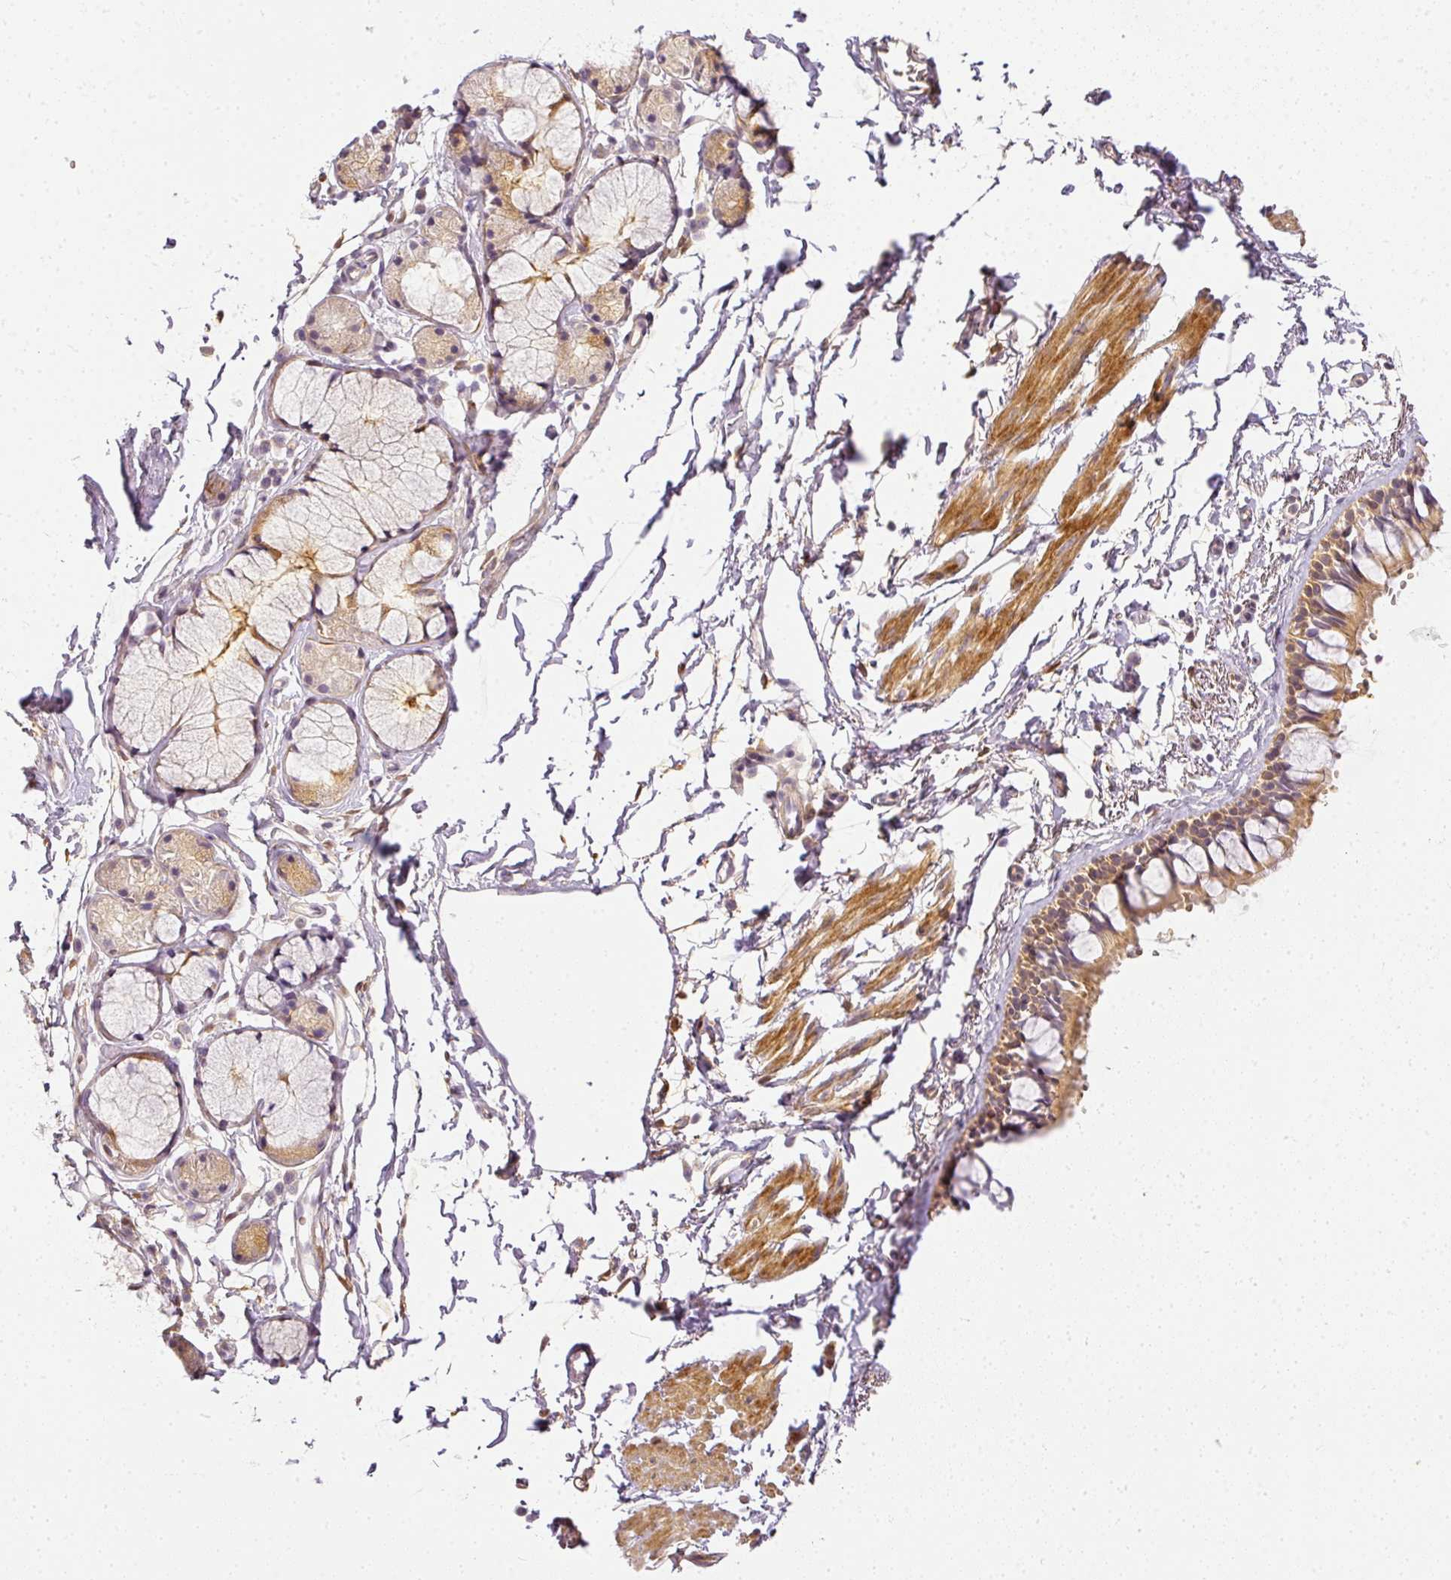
{"staining": {"intensity": "moderate", "quantity": ">75%", "location": "cytoplasmic/membranous"}, "tissue": "bronchus", "cell_type": "Respiratory epithelial cells", "image_type": "normal", "snomed": [{"axis": "morphology", "description": "Normal tissue, NOS"}, {"axis": "topography", "description": "Cartilage tissue"}, {"axis": "topography", "description": "Bronchus"}, {"axis": "topography", "description": "Peripheral nerve tissue"}], "caption": "Protein expression analysis of unremarkable bronchus reveals moderate cytoplasmic/membranous positivity in about >75% of respiratory epithelial cells. The staining was performed using DAB (3,3'-diaminobenzidine) to visualize the protein expression in brown, while the nuclei were stained in blue with hematoxylin (Magnification: 20x).", "gene": "ADH5", "patient": {"sex": "female", "age": 59}}